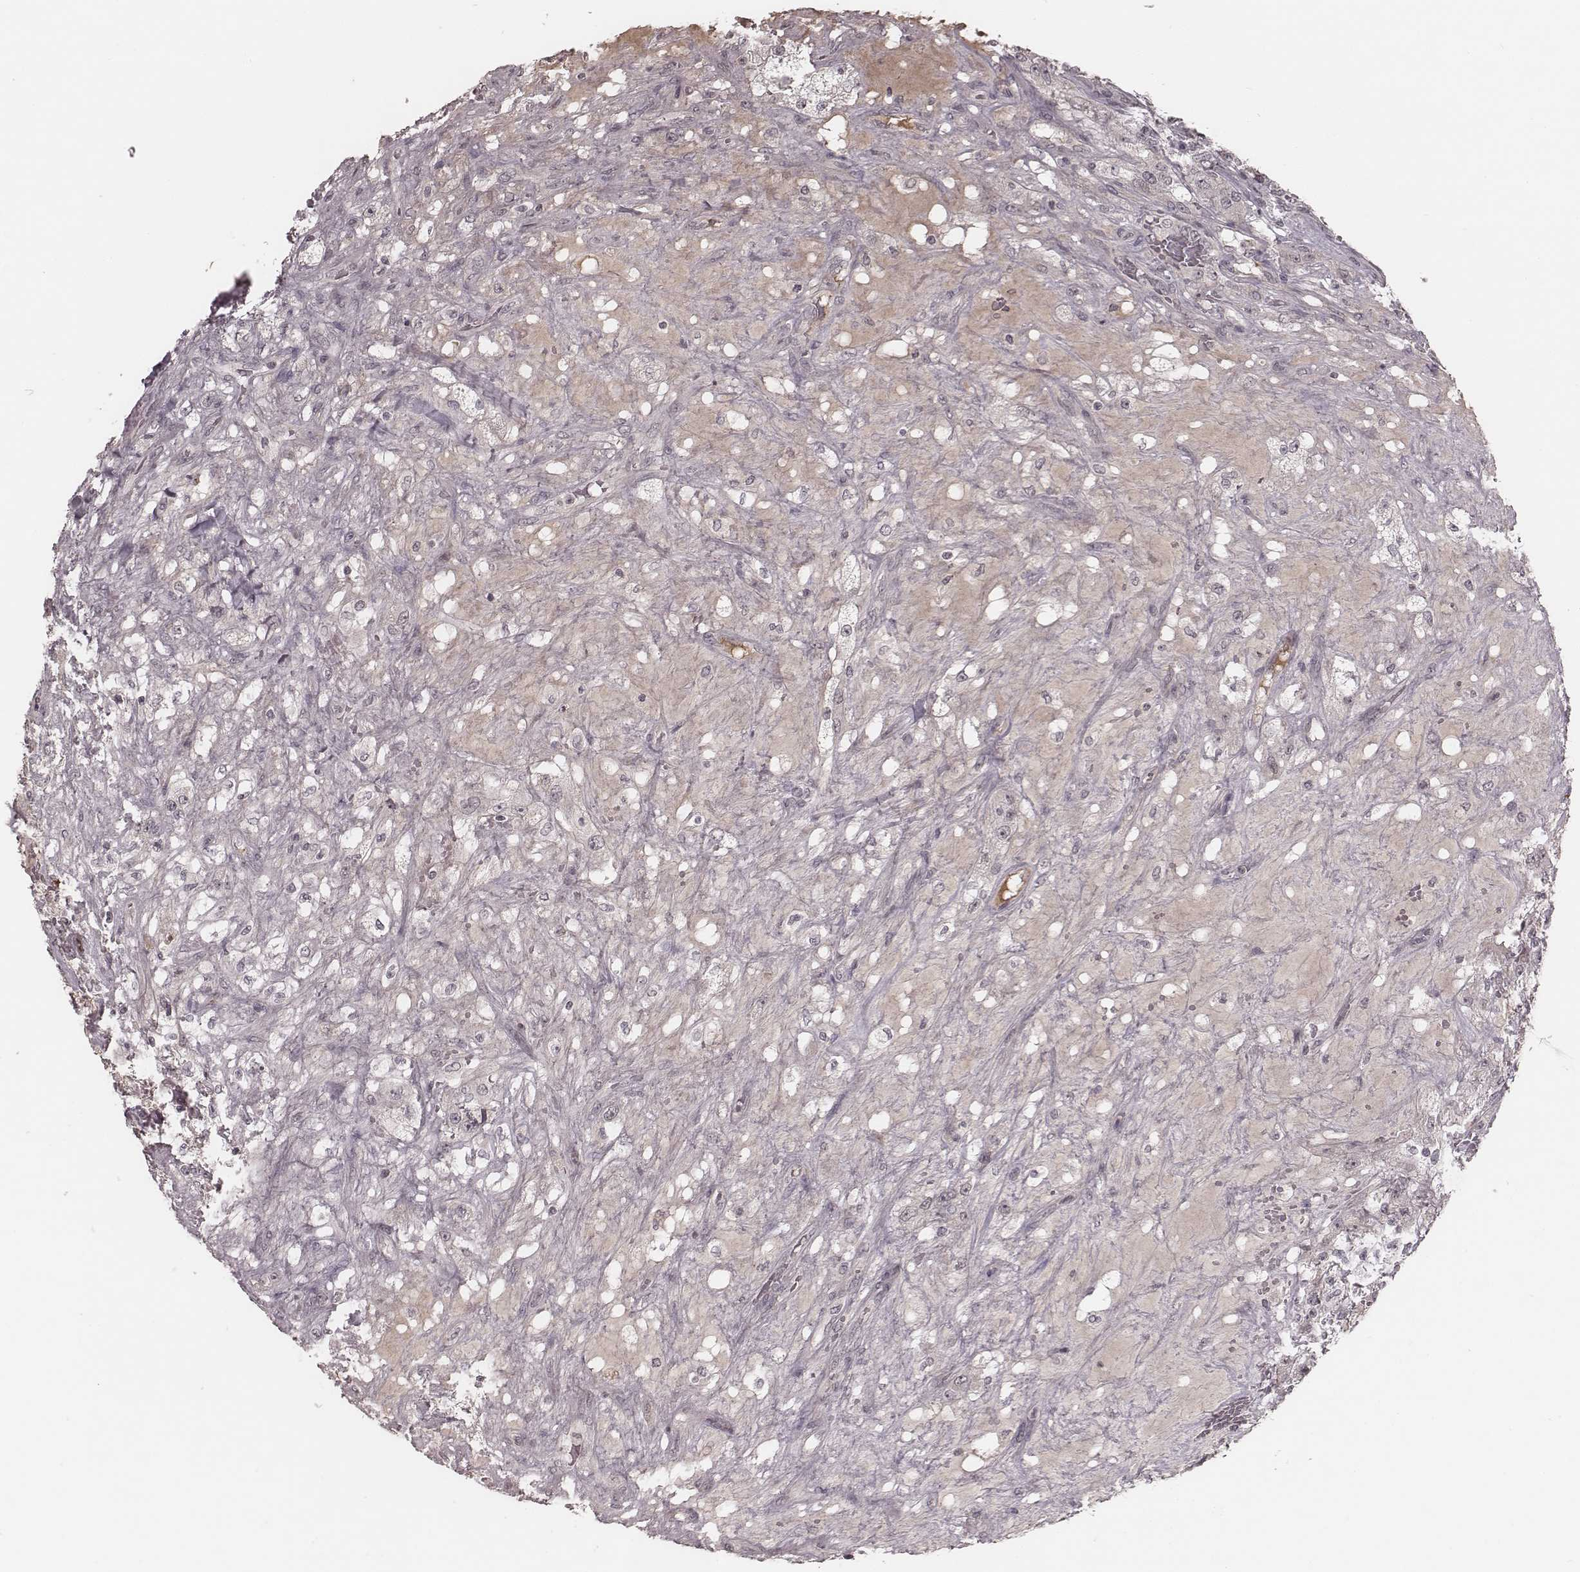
{"staining": {"intensity": "negative", "quantity": "none", "location": "none"}, "tissue": "renal cancer", "cell_type": "Tumor cells", "image_type": "cancer", "snomed": [{"axis": "morphology", "description": "Adenocarcinoma, NOS"}, {"axis": "topography", "description": "Kidney"}], "caption": "IHC histopathology image of neoplastic tissue: human renal adenocarcinoma stained with DAB shows no significant protein expression in tumor cells. Brightfield microscopy of IHC stained with DAB (3,3'-diaminobenzidine) (brown) and hematoxylin (blue), captured at high magnification.", "gene": "IL5", "patient": {"sex": "female", "age": 63}}